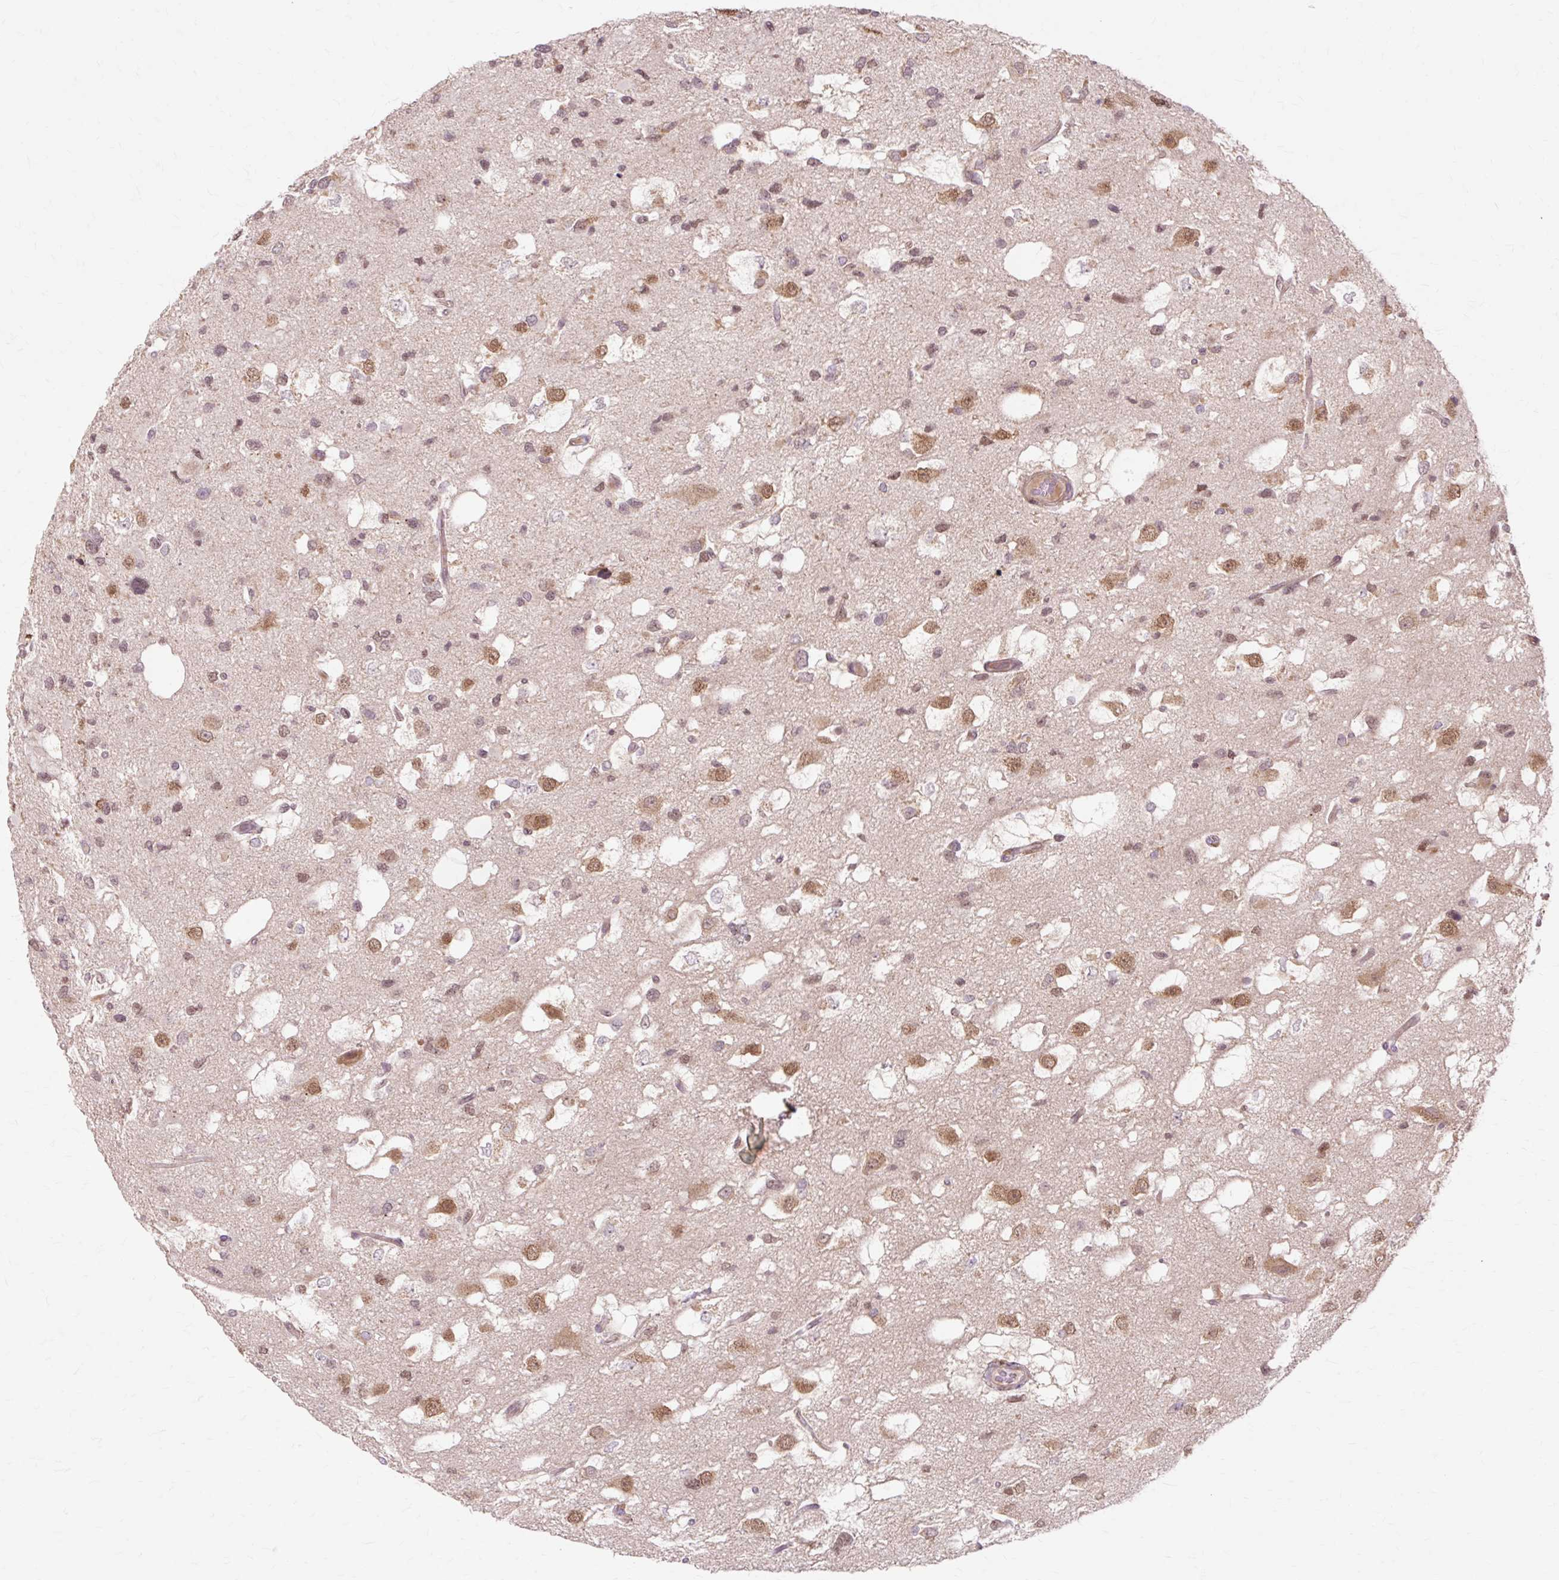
{"staining": {"intensity": "moderate", "quantity": "25%-75%", "location": "cytoplasmic/membranous,nuclear"}, "tissue": "glioma", "cell_type": "Tumor cells", "image_type": "cancer", "snomed": [{"axis": "morphology", "description": "Glioma, malignant, High grade"}, {"axis": "topography", "description": "Brain"}], "caption": "Immunohistochemistry (DAB) staining of human glioma reveals moderate cytoplasmic/membranous and nuclear protein staining in approximately 25%-75% of tumor cells.", "gene": "GEMIN2", "patient": {"sex": "male", "age": 53}}